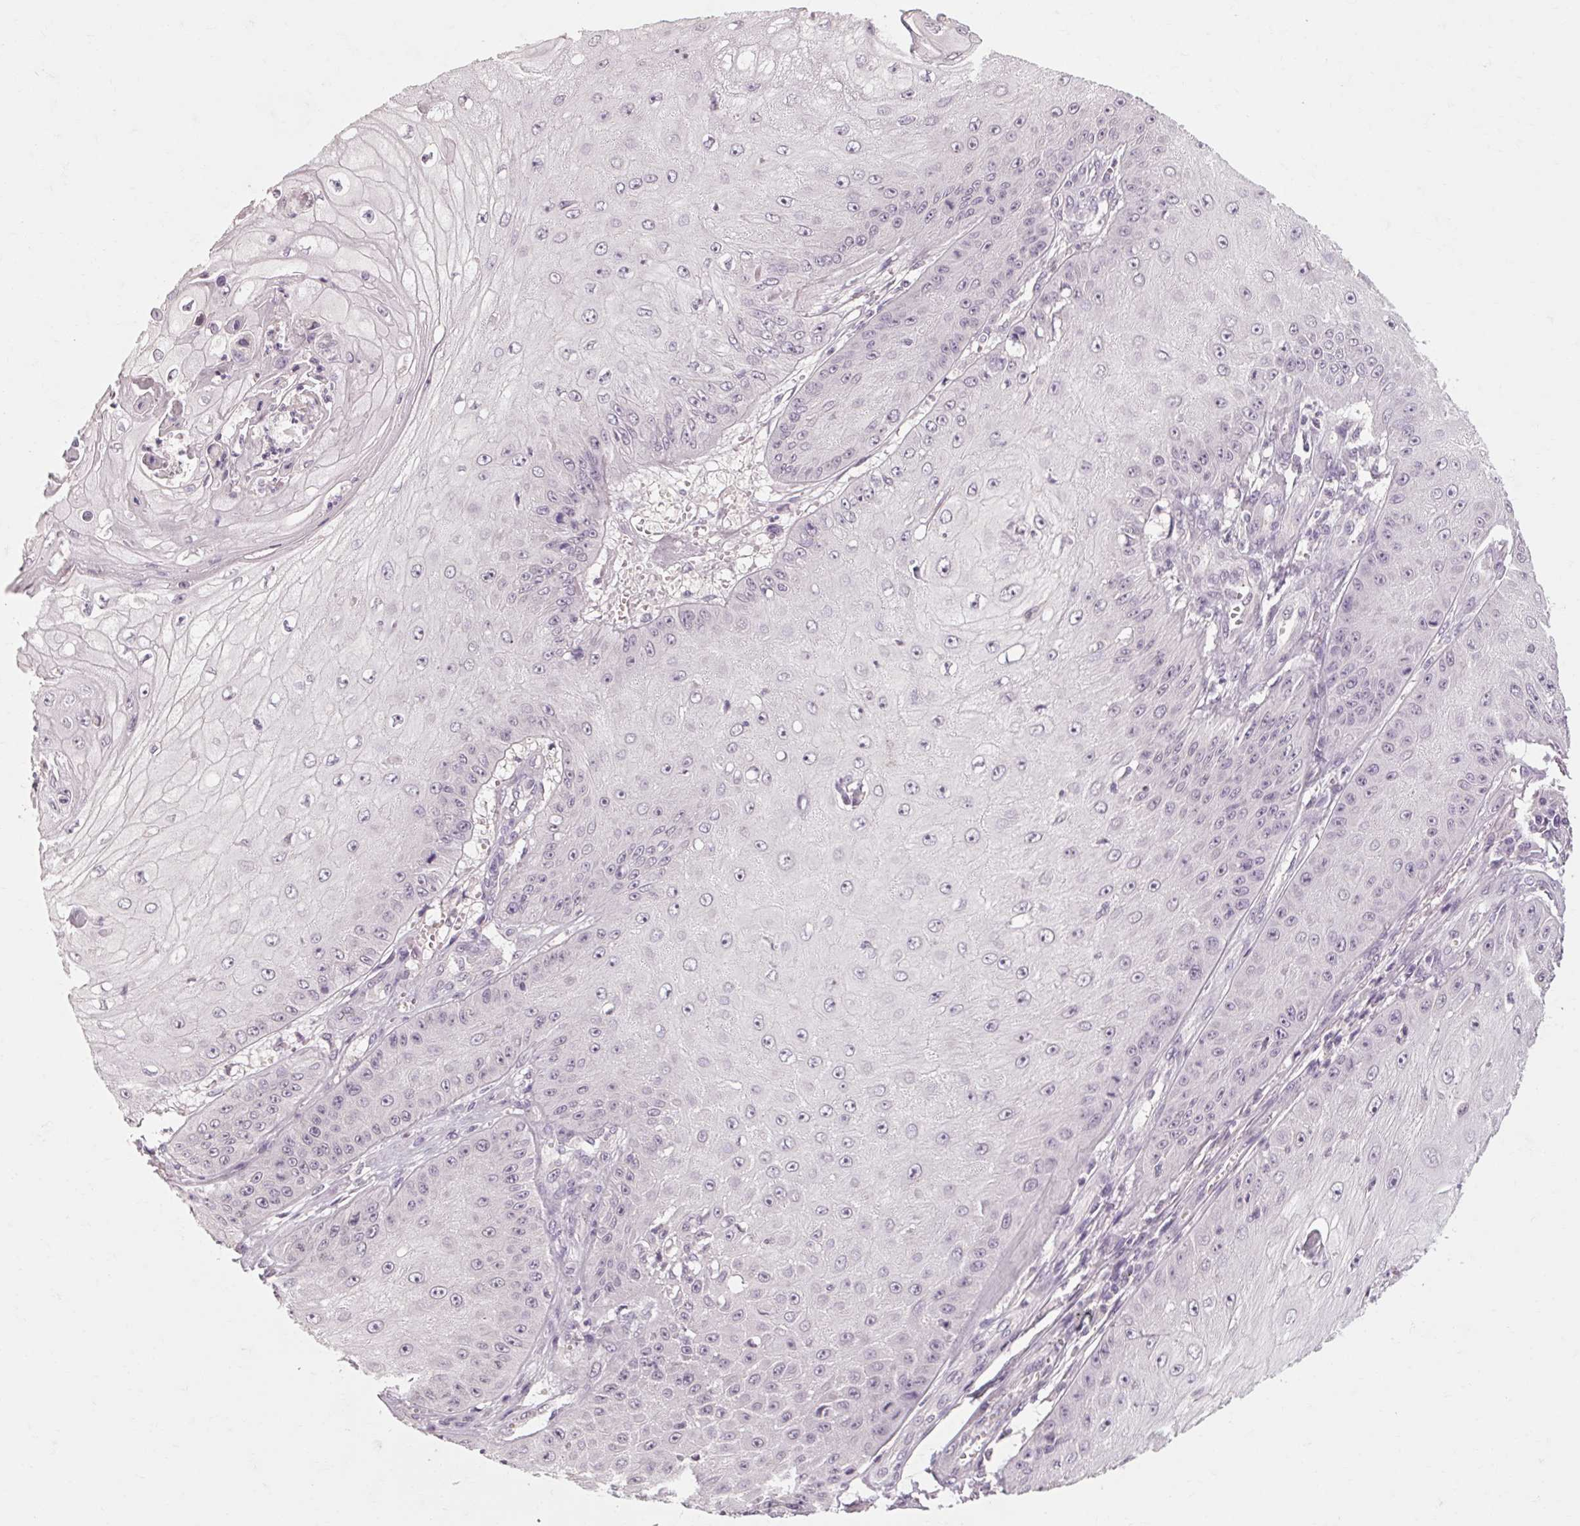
{"staining": {"intensity": "negative", "quantity": "none", "location": "none"}, "tissue": "skin cancer", "cell_type": "Tumor cells", "image_type": "cancer", "snomed": [{"axis": "morphology", "description": "Squamous cell carcinoma, NOS"}, {"axis": "topography", "description": "Skin"}], "caption": "This image is of skin squamous cell carcinoma stained with immunohistochemistry to label a protein in brown with the nuclei are counter-stained blue. There is no staining in tumor cells.", "gene": "POMC", "patient": {"sex": "male", "age": 70}}